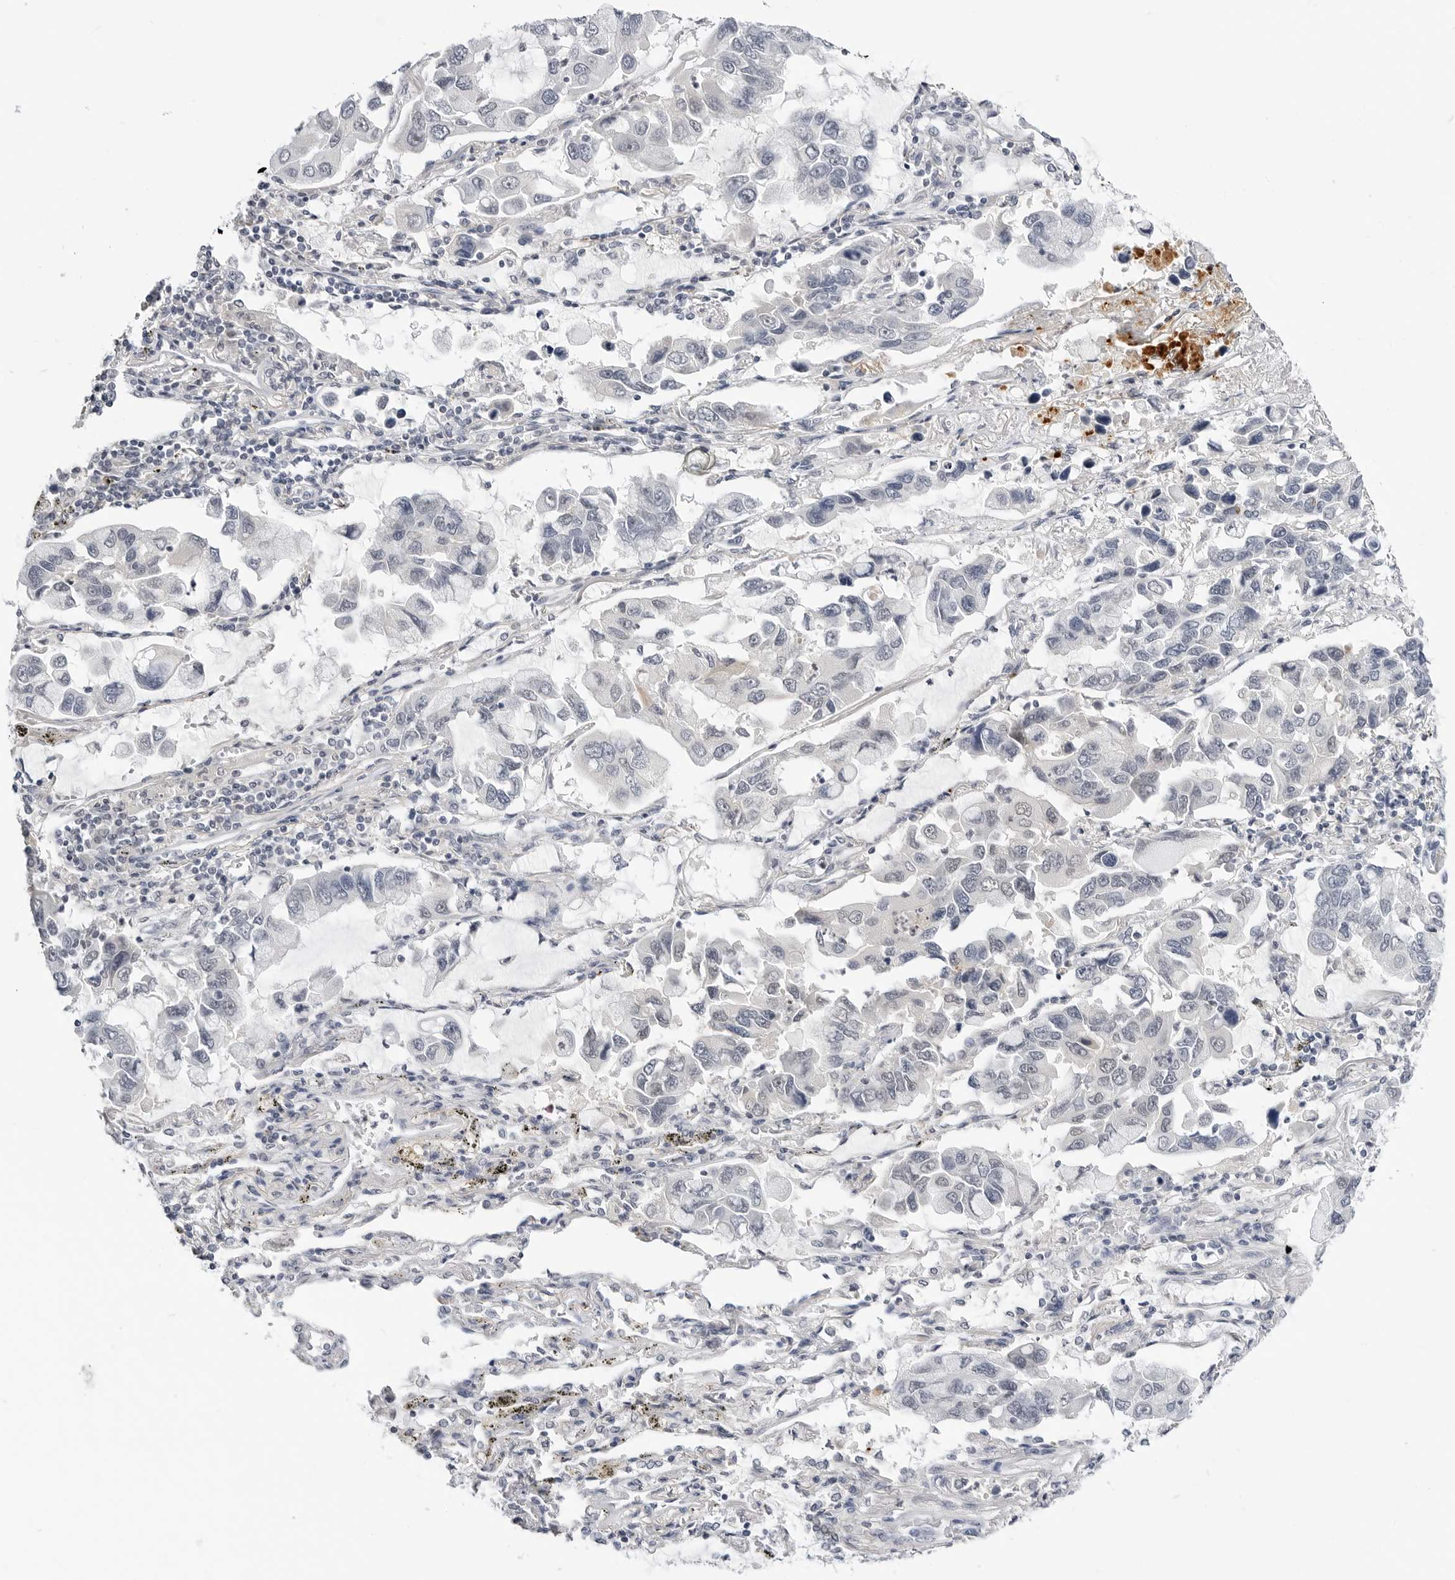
{"staining": {"intensity": "negative", "quantity": "none", "location": "none"}, "tissue": "lung cancer", "cell_type": "Tumor cells", "image_type": "cancer", "snomed": [{"axis": "morphology", "description": "Adenocarcinoma, NOS"}, {"axis": "topography", "description": "Lung"}], "caption": "Micrograph shows no significant protein staining in tumor cells of lung cancer (adenocarcinoma).", "gene": "MAP2K5", "patient": {"sex": "male", "age": 64}}